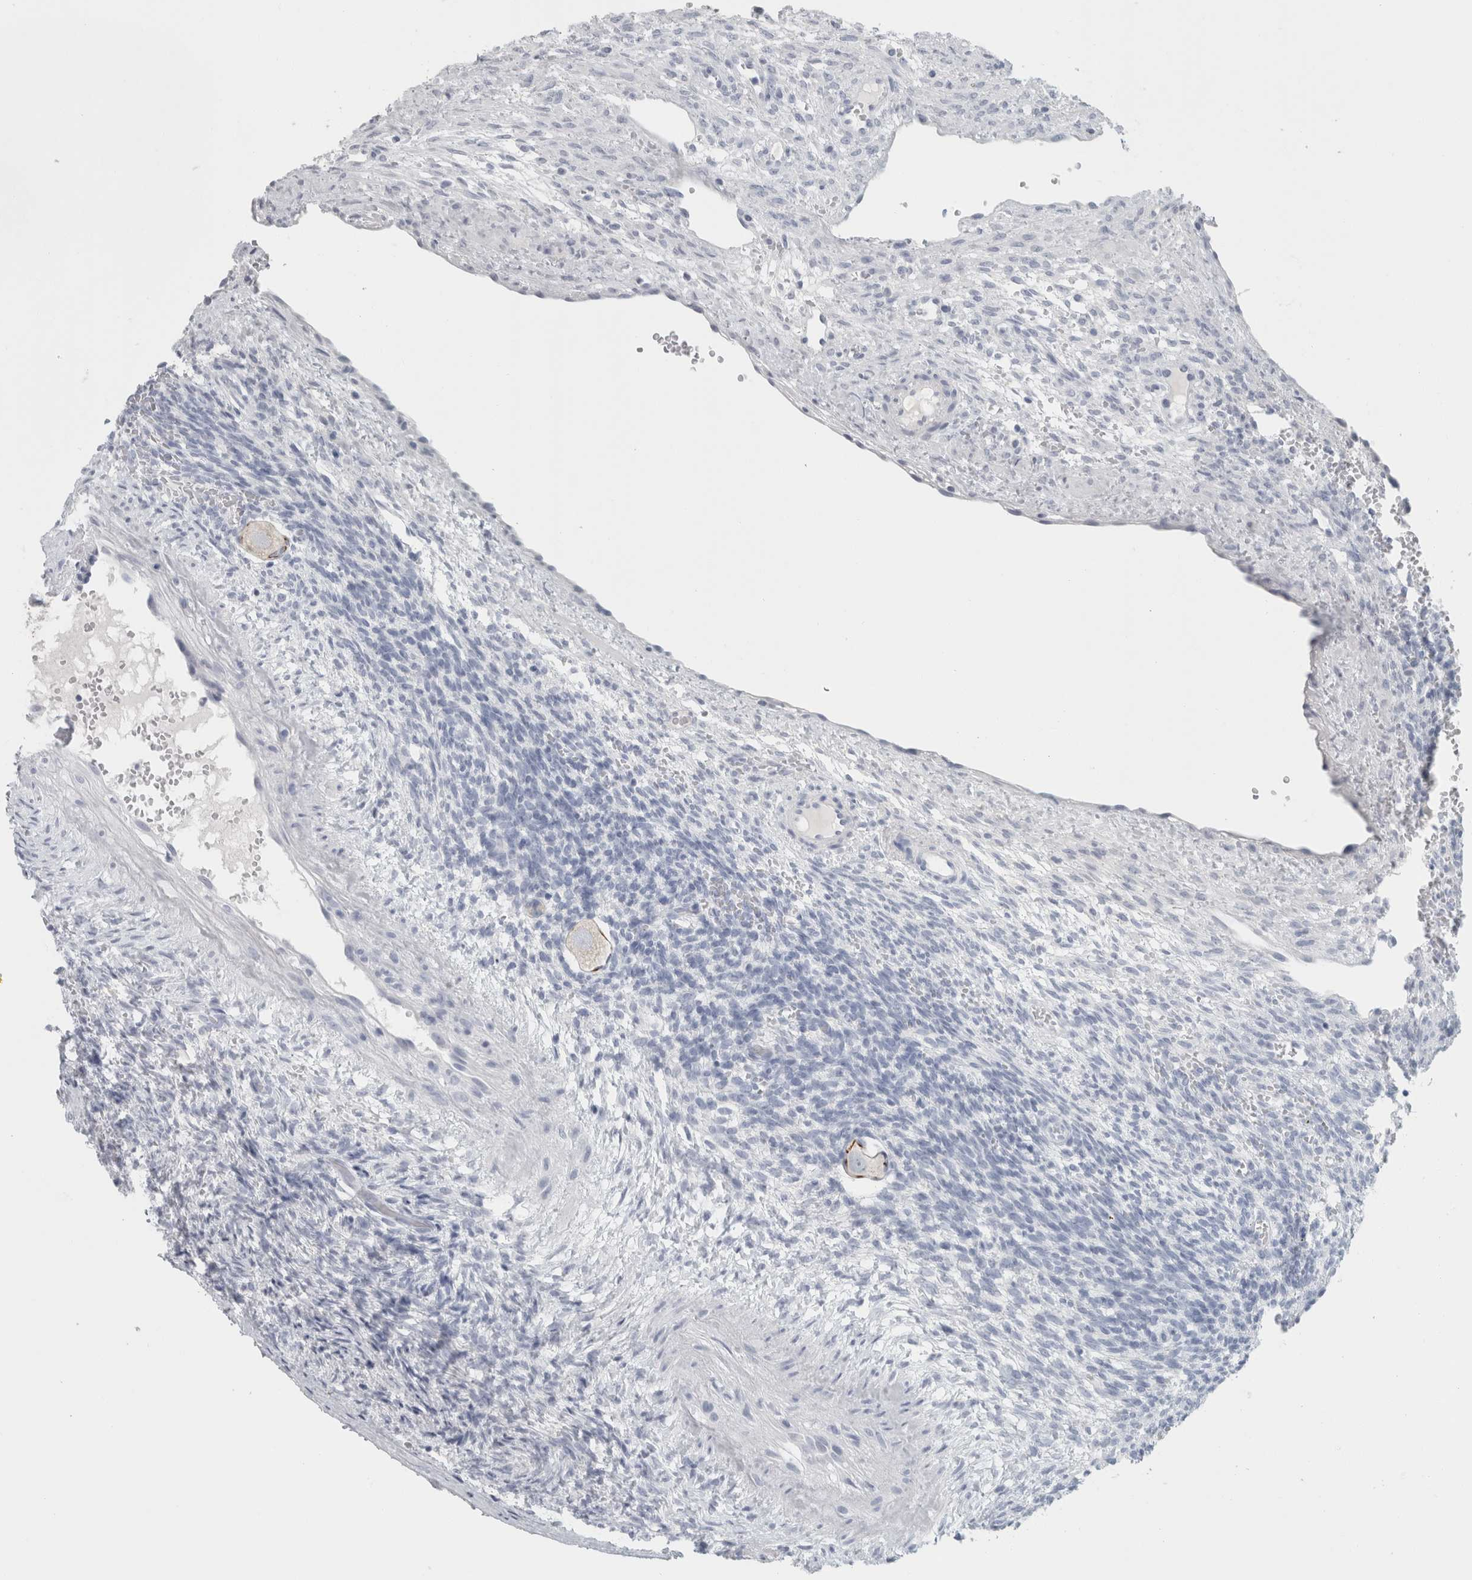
{"staining": {"intensity": "negative", "quantity": "none", "location": "none"}, "tissue": "ovary", "cell_type": "Follicle cells", "image_type": "normal", "snomed": [{"axis": "morphology", "description": "Normal tissue, NOS"}, {"axis": "topography", "description": "Ovary"}], "caption": "Immunohistochemistry micrograph of unremarkable ovary stained for a protein (brown), which shows no positivity in follicle cells. Brightfield microscopy of immunohistochemistry stained with DAB (brown) and hematoxylin (blue), captured at high magnification.", "gene": "SLC28A3", "patient": {"sex": "female", "age": 34}}